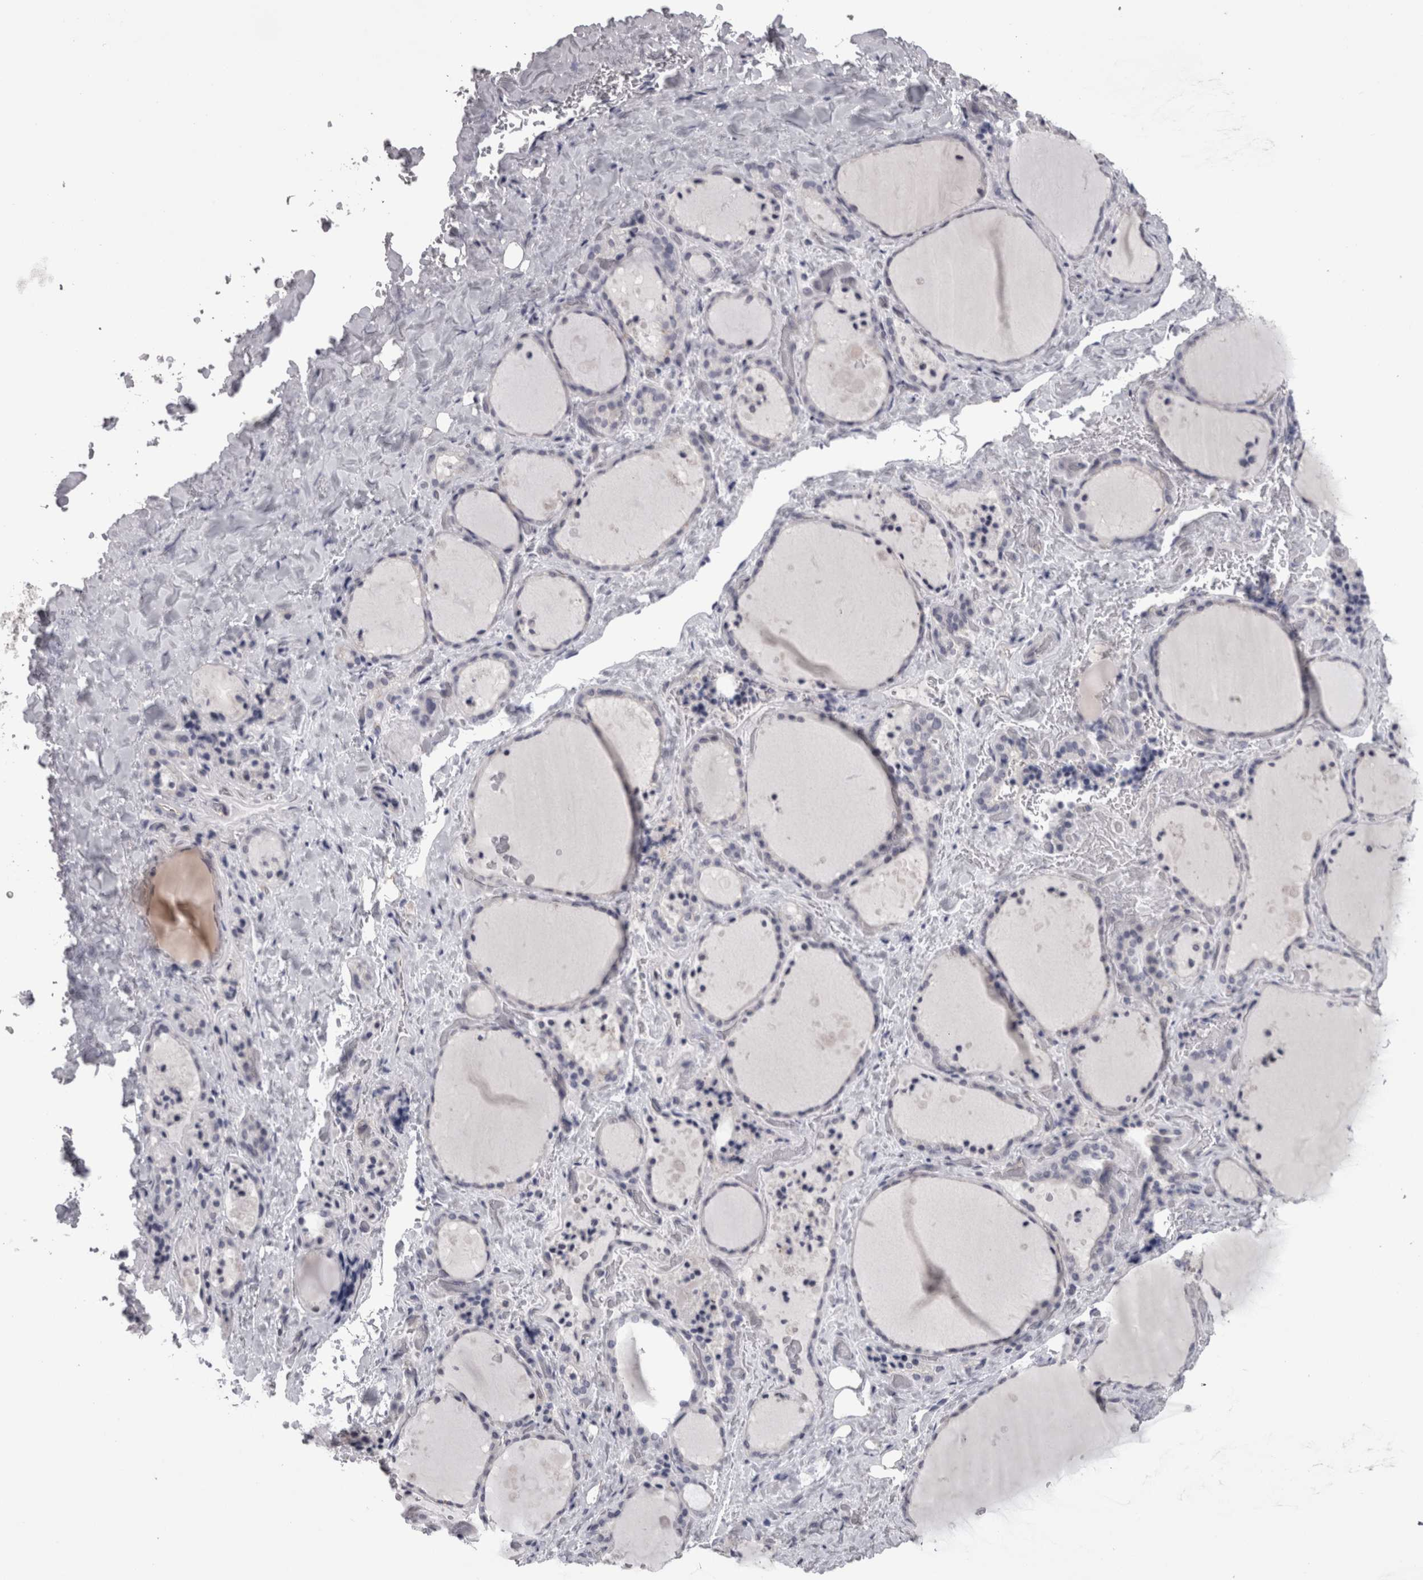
{"staining": {"intensity": "negative", "quantity": "none", "location": "none"}, "tissue": "thyroid gland", "cell_type": "Glandular cells", "image_type": "normal", "snomed": [{"axis": "morphology", "description": "Normal tissue, NOS"}, {"axis": "topography", "description": "Thyroid gland"}], "caption": "DAB immunohistochemical staining of benign thyroid gland demonstrates no significant expression in glandular cells. The staining is performed using DAB (3,3'-diaminobenzidine) brown chromogen with nuclei counter-stained in using hematoxylin.", "gene": "LYZL6", "patient": {"sex": "female", "age": 44}}